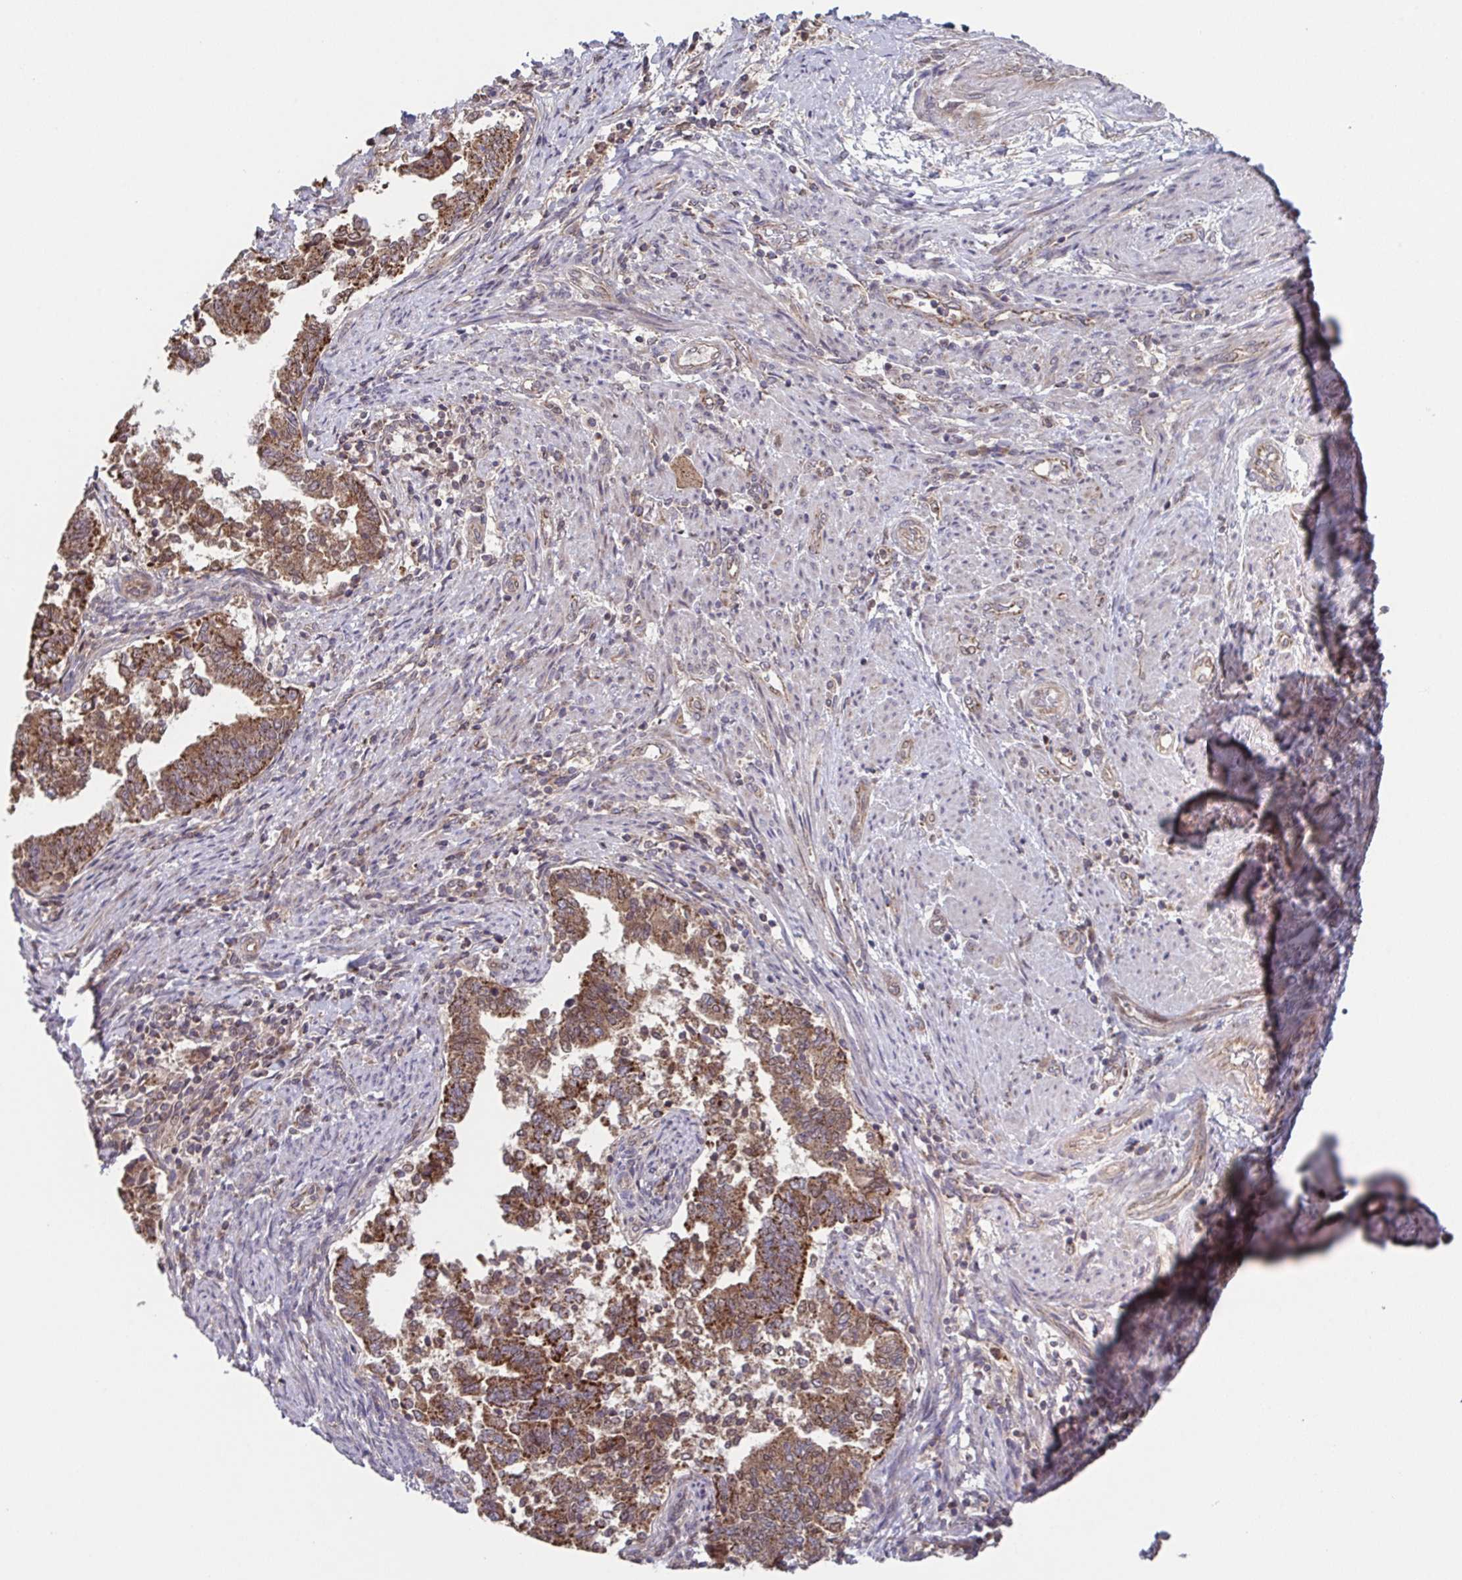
{"staining": {"intensity": "moderate", "quantity": ">75%", "location": "cytoplasmic/membranous"}, "tissue": "endometrial cancer", "cell_type": "Tumor cells", "image_type": "cancer", "snomed": [{"axis": "morphology", "description": "Adenocarcinoma, NOS"}, {"axis": "topography", "description": "Endometrium"}], "caption": "A micrograph of endometrial adenocarcinoma stained for a protein reveals moderate cytoplasmic/membranous brown staining in tumor cells. (IHC, brightfield microscopy, high magnification).", "gene": "TTC19", "patient": {"sex": "female", "age": 65}}